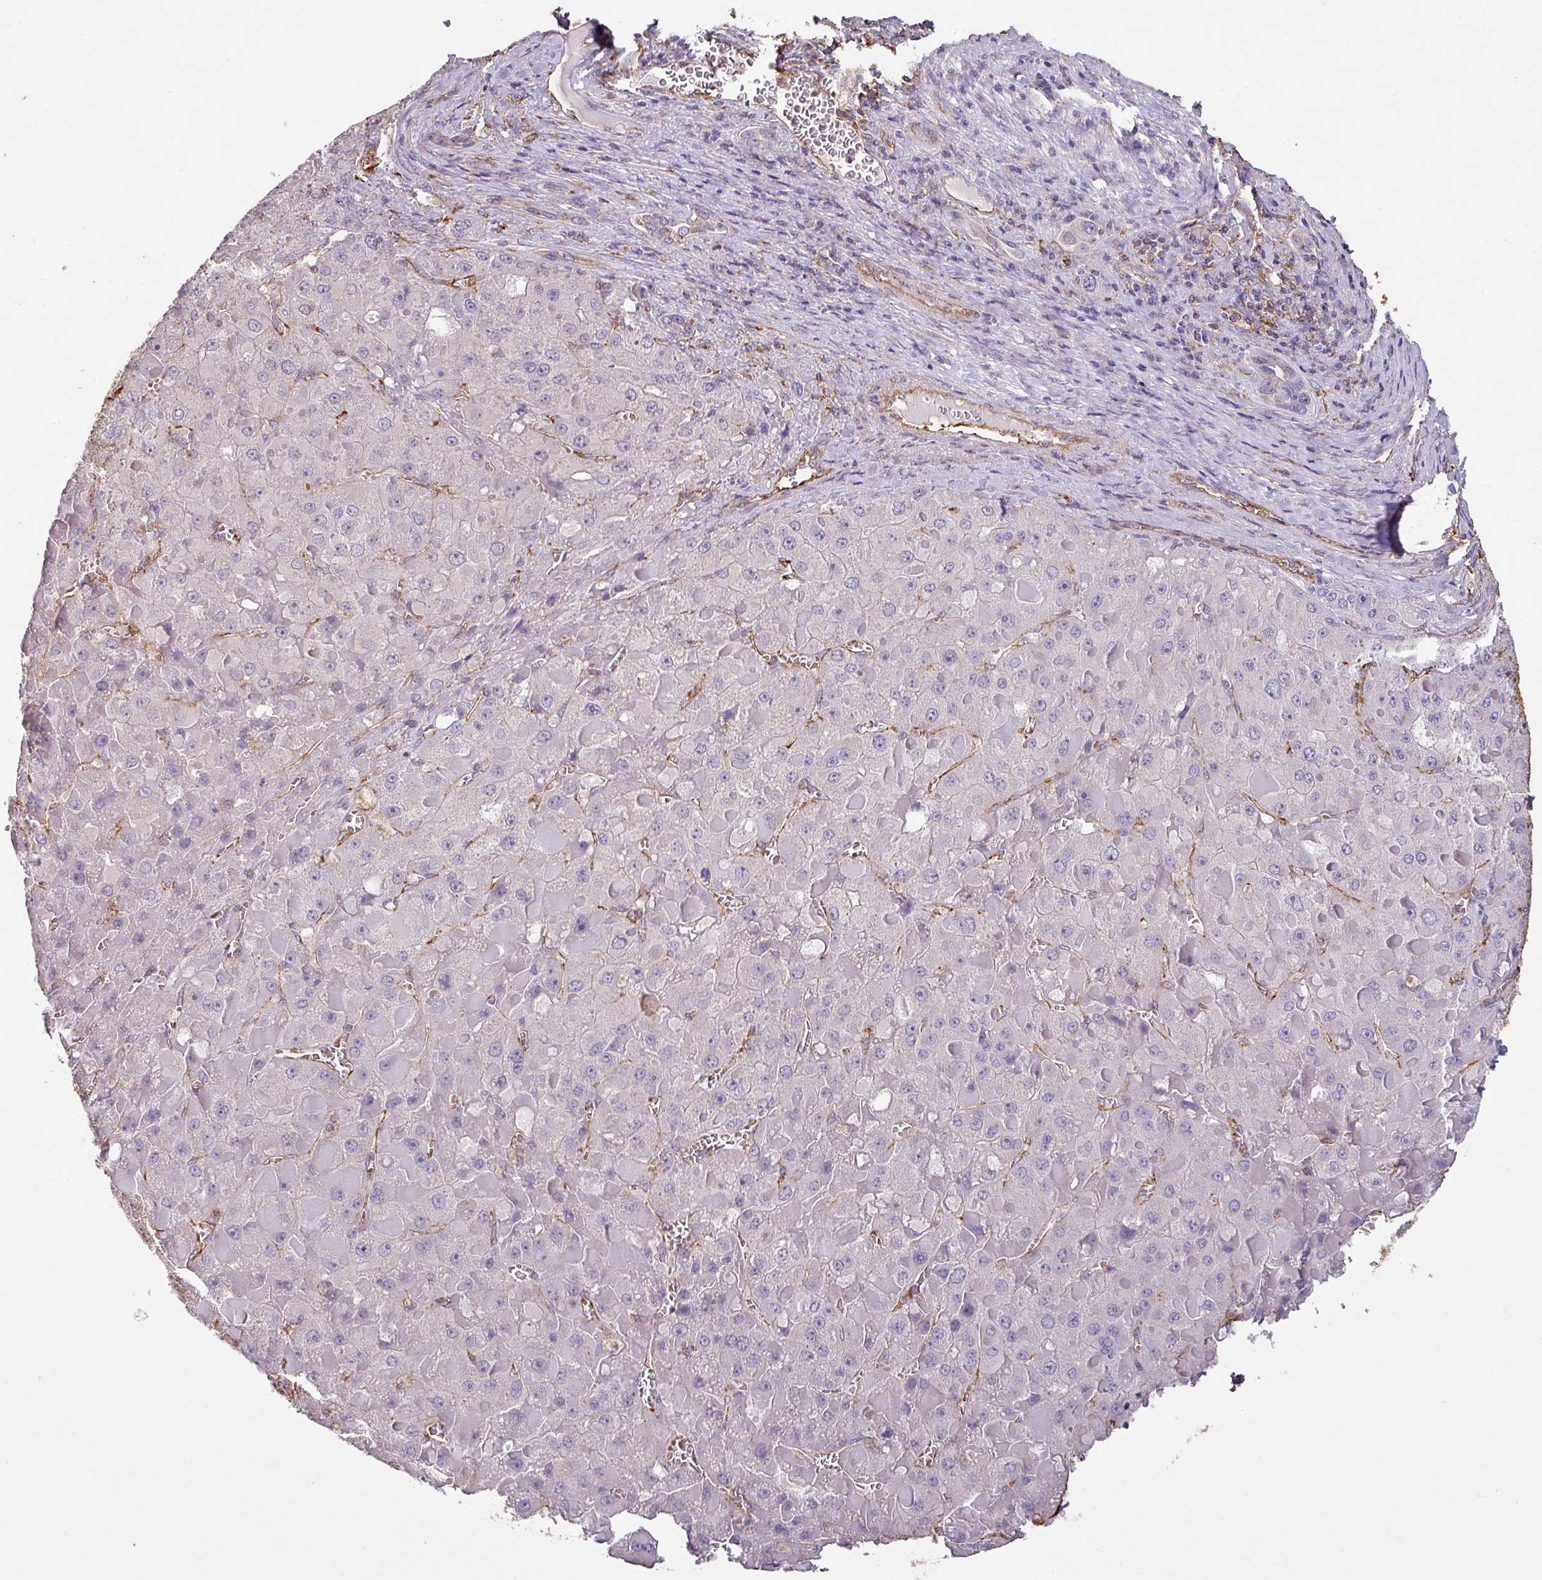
{"staining": {"intensity": "negative", "quantity": "none", "location": "none"}, "tissue": "liver cancer", "cell_type": "Tumor cells", "image_type": "cancer", "snomed": [{"axis": "morphology", "description": "Carcinoma, Hepatocellular, NOS"}, {"axis": "topography", "description": "Liver"}], "caption": "Tumor cells show no significant protein expression in liver hepatocellular carcinoma. (Immunohistochemistry (ihc), brightfield microscopy, high magnification).", "gene": "ZNF280C", "patient": {"sex": "female", "age": 73}}